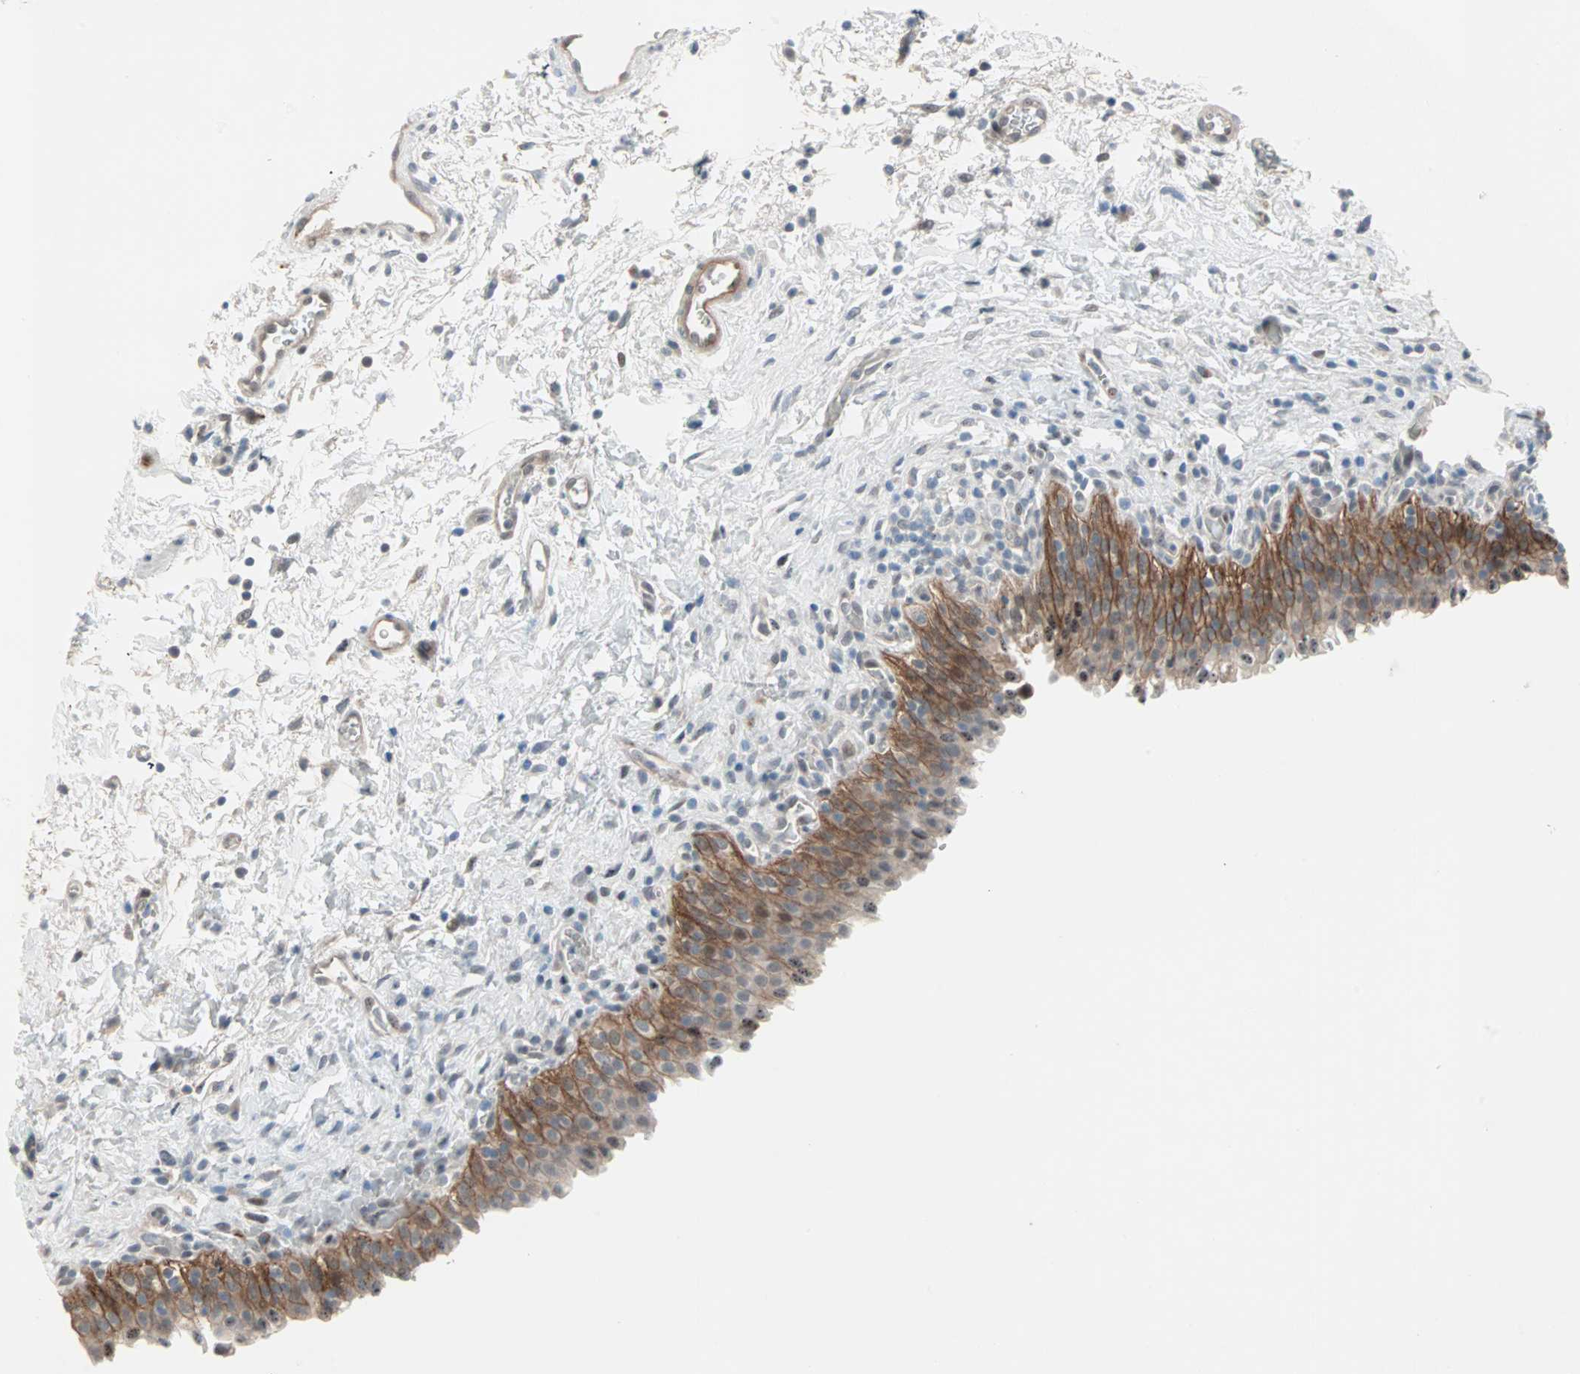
{"staining": {"intensity": "moderate", "quantity": ">75%", "location": "cytoplasmic/membranous"}, "tissue": "urinary bladder", "cell_type": "Urothelial cells", "image_type": "normal", "snomed": [{"axis": "morphology", "description": "Normal tissue, NOS"}, {"axis": "topography", "description": "Urinary bladder"}], "caption": "Unremarkable urinary bladder demonstrates moderate cytoplasmic/membranous expression in approximately >75% of urothelial cells.", "gene": "CAND2", "patient": {"sex": "male", "age": 51}}